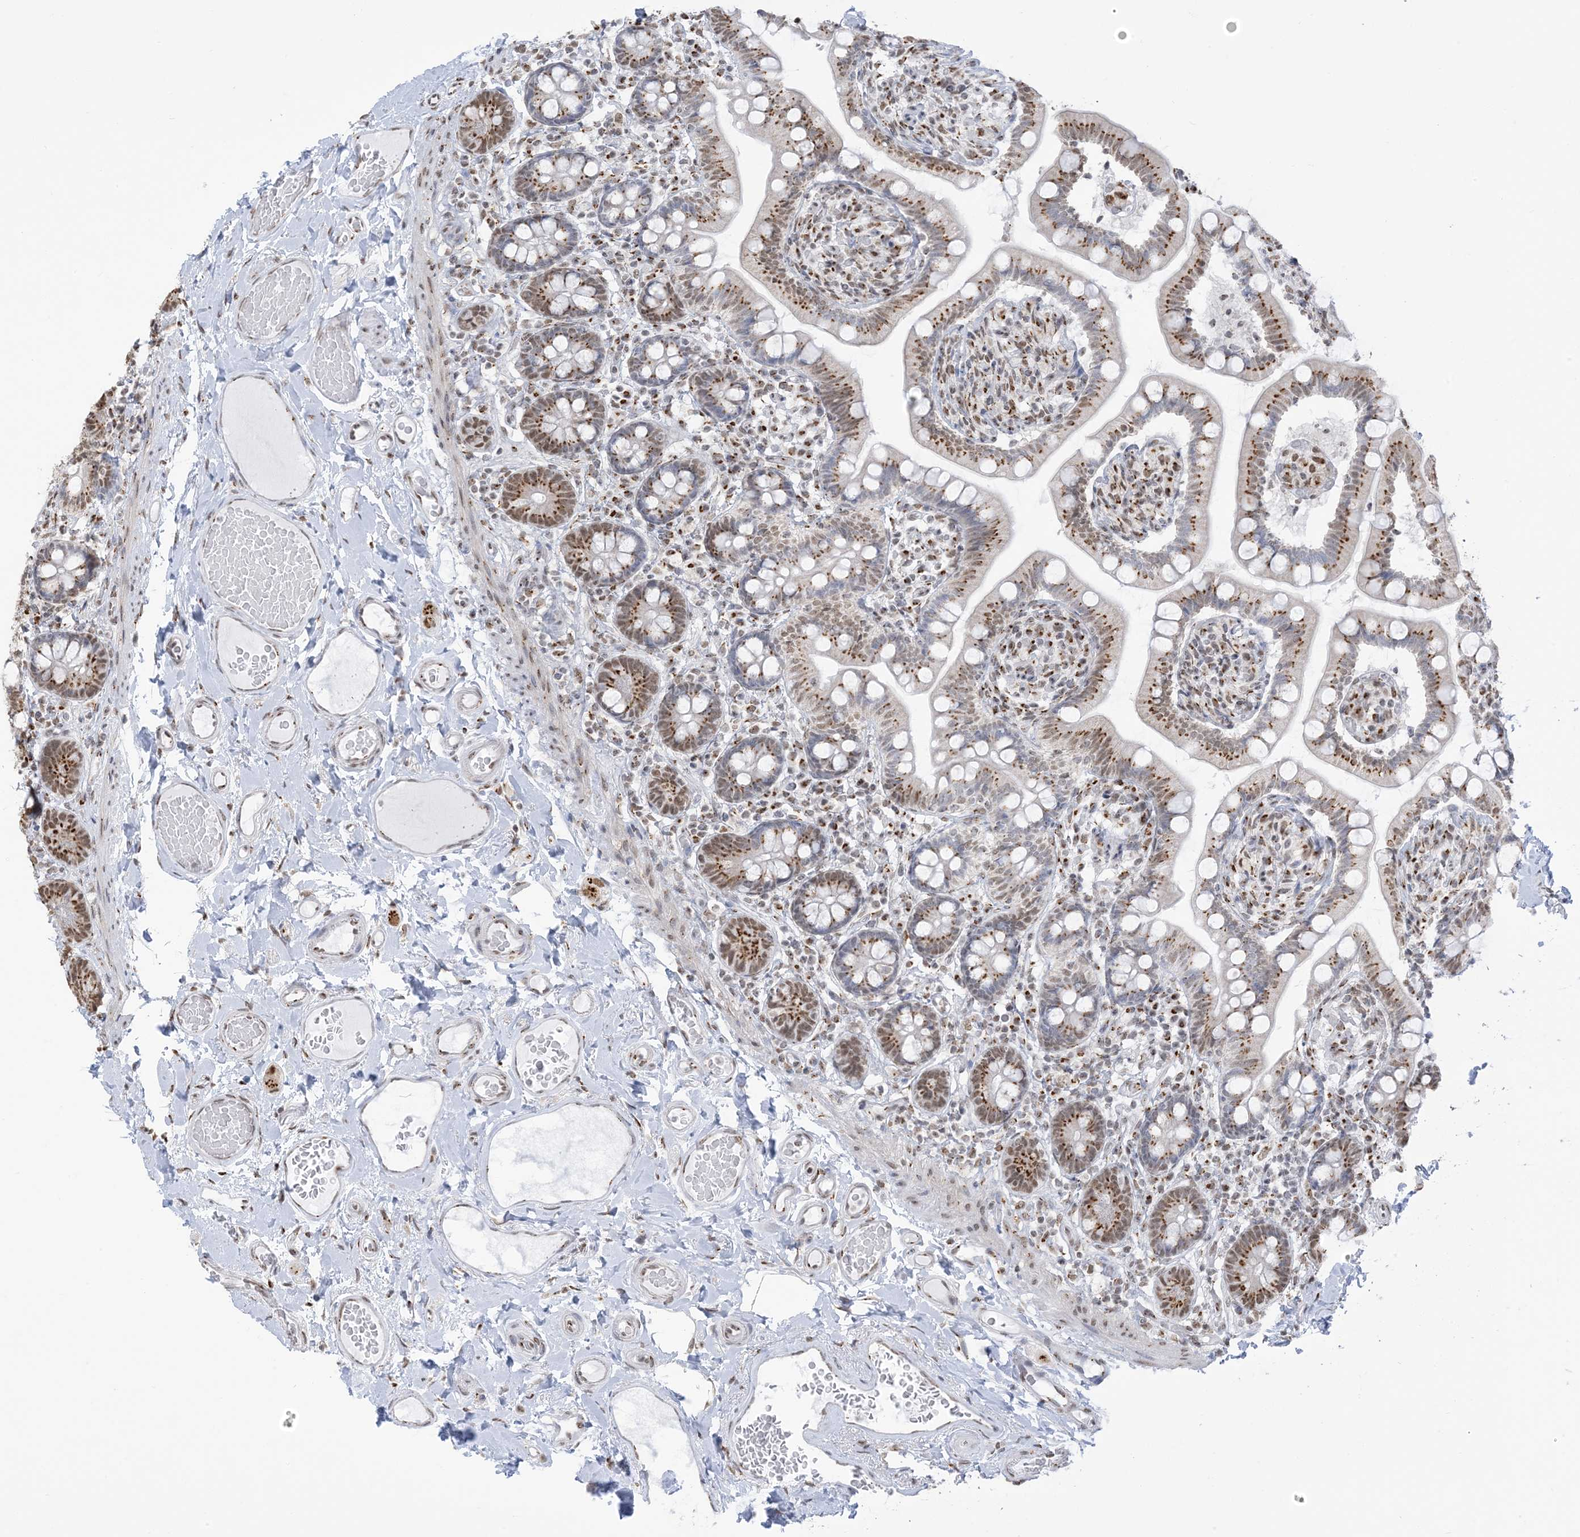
{"staining": {"intensity": "moderate", "quantity": ">75%", "location": "cytoplasmic/membranous,nuclear"}, "tissue": "small intestine", "cell_type": "Glandular cells", "image_type": "normal", "snomed": [{"axis": "morphology", "description": "Normal tissue, NOS"}, {"axis": "topography", "description": "Small intestine"}], "caption": "The photomicrograph reveals staining of benign small intestine, revealing moderate cytoplasmic/membranous,nuclear protein staining (brown color) within glandular cells. (DAB (3,3'-diaminobenzidine) IHC, brown staining for protein, blue staining for nuclei).", "gene": "GPR107", "patient": {"sex": "female", "age": 64}}